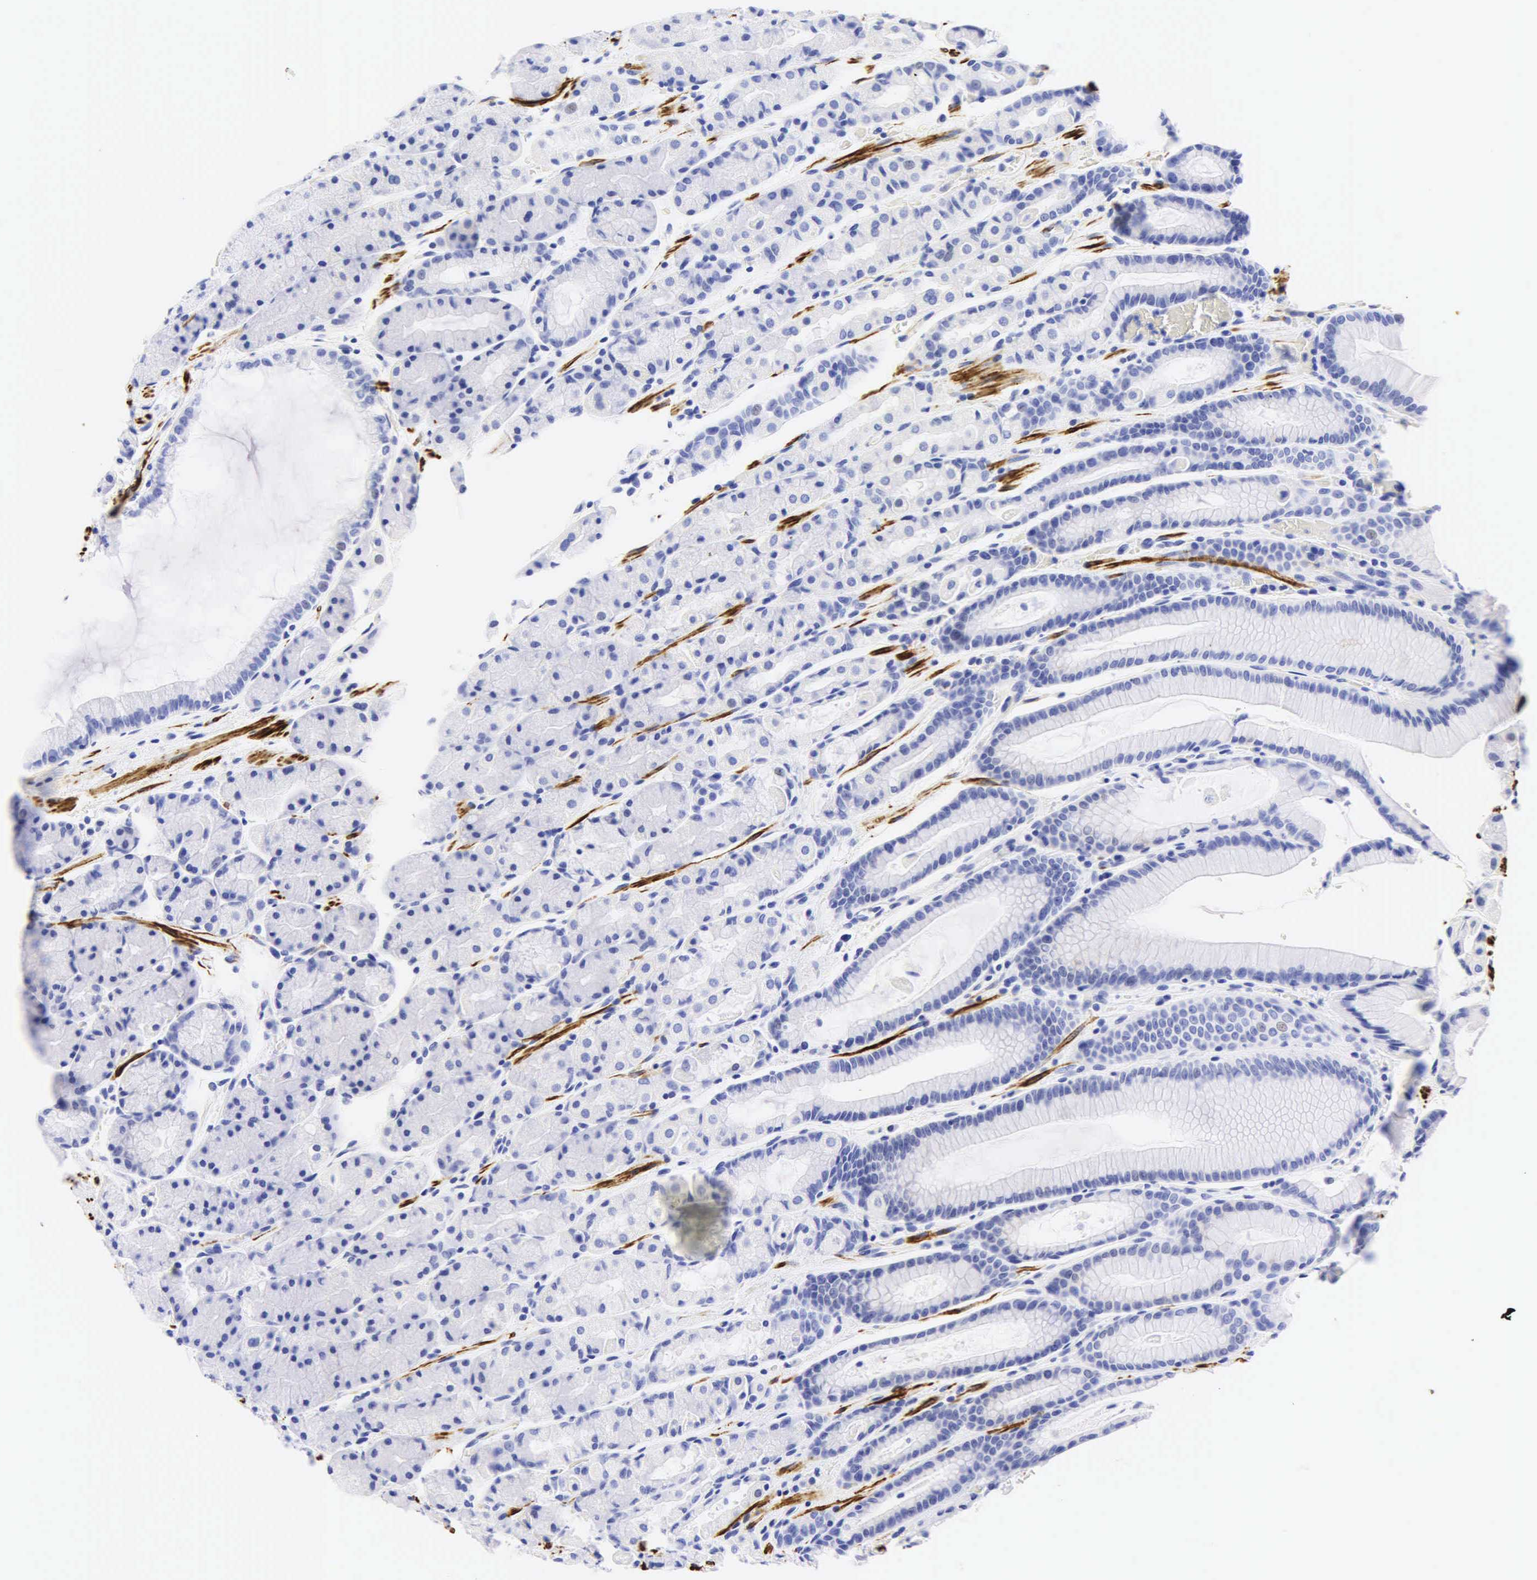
{"staining": {"intensity": "negative", "quantity": "none", "location": "none"}, "tissue": "stomach", "cell_type": "Glandular cells", "image_type": "normal", "snomed": [{"axis": "morphology", "description": "Normal tissue, NOS"}, {"axis": "topography", "description": "Stomach, upper"}], "caption": "IHC photomicrograph of normal stomach: human stomach stained with DAB (3,3'-diaminobenzidine) demonstrates no significant protein expression in glandular cells.", "gene": "DES", "patient": {"sex": "male", "age": 72}}